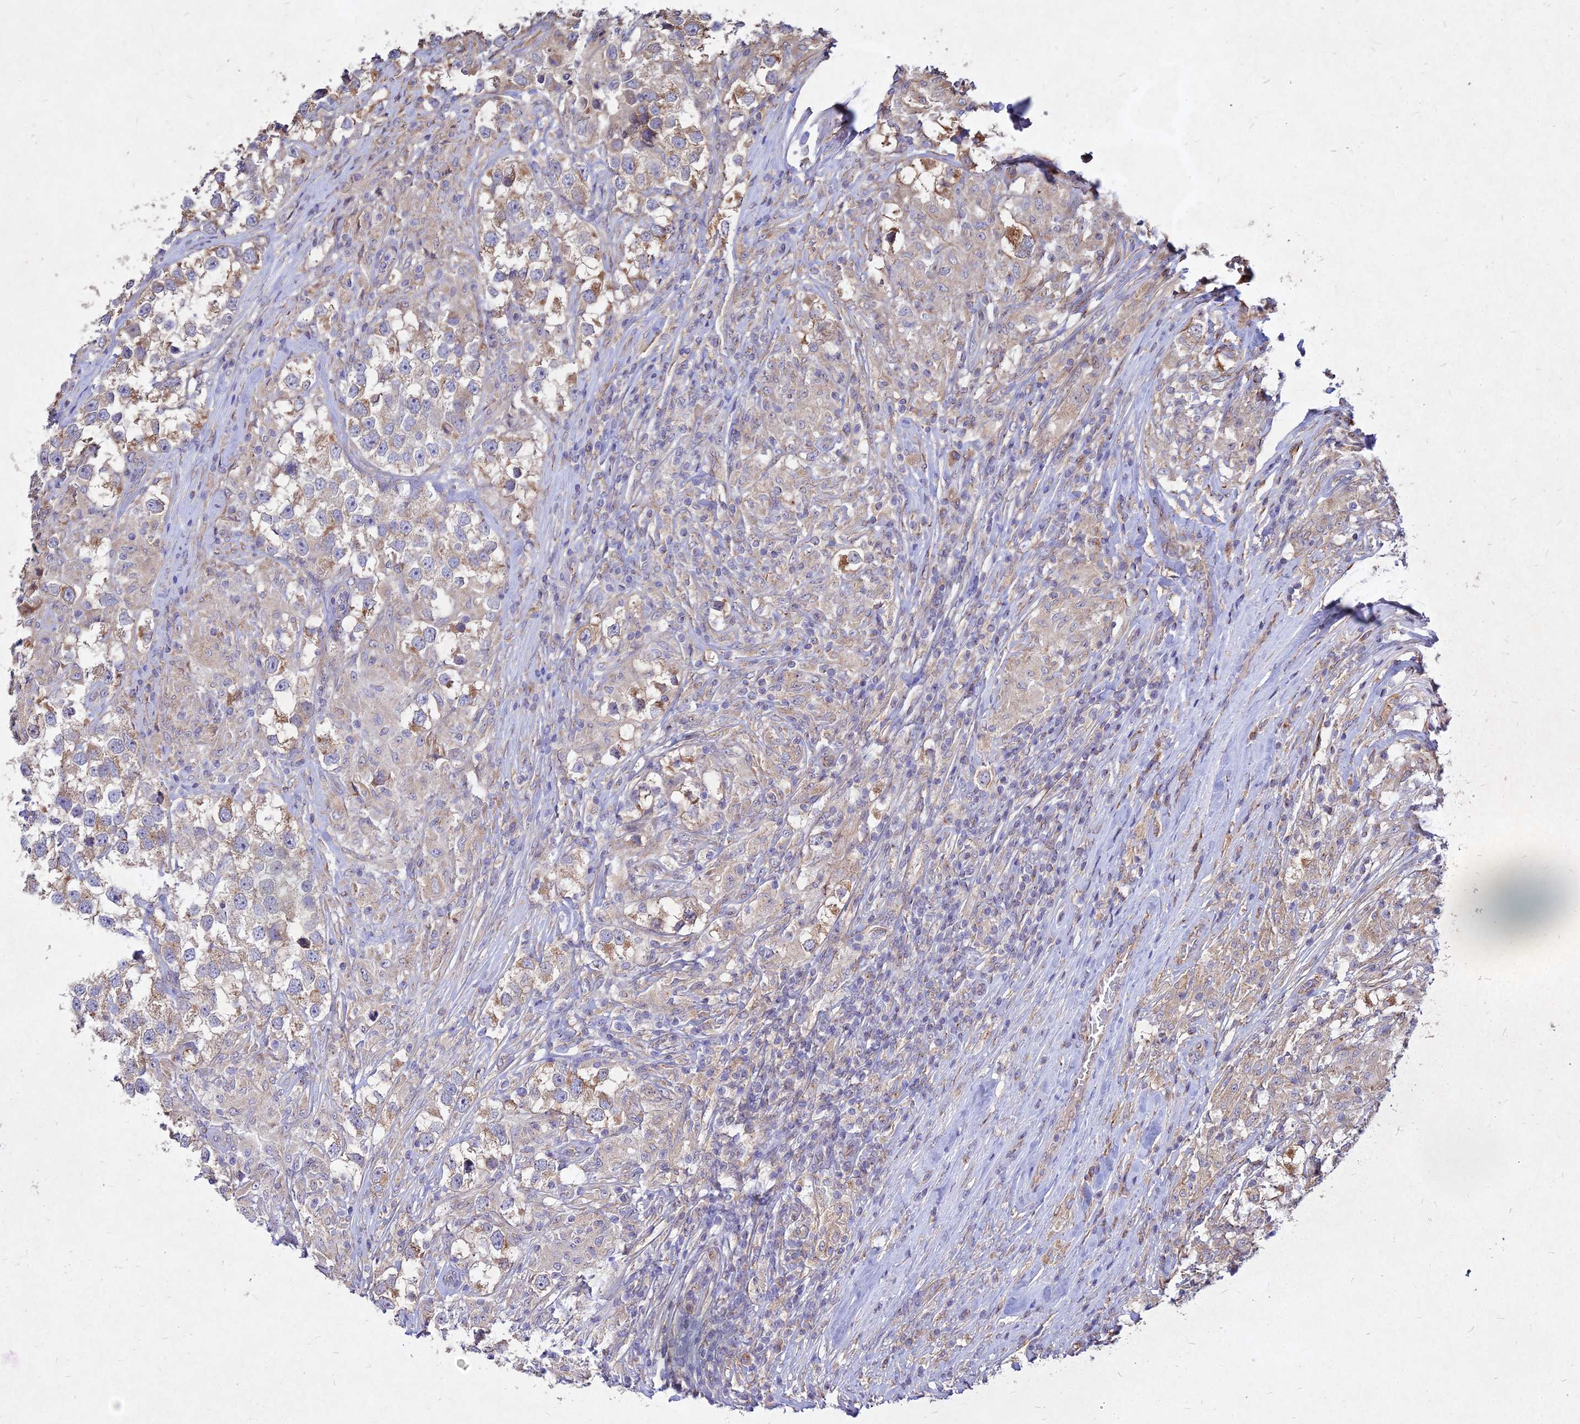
{"staining": {"intensity": "moderate", "quantity": "<25%", "location": "cytoplasmic/membranous"}, "tissue": "testis cancer", "cell_type": "Tumor cells", "image_type": "cancer", "snomed": [{"axis": "morphology", "description": "Seminoma, NOS"}, {"axis": "topography", "description": "Testis"}], "caption": "Protein staining of testis cancer (seminoma) tissue shows moderate cytoplasmic/membranous staining in approximately <25% of tumor cells. (brown staining indicates protein expression, while blue staining denotes nuclei).", "gene": "SKA1", "patient": {"sex": "male", "age": 46}}